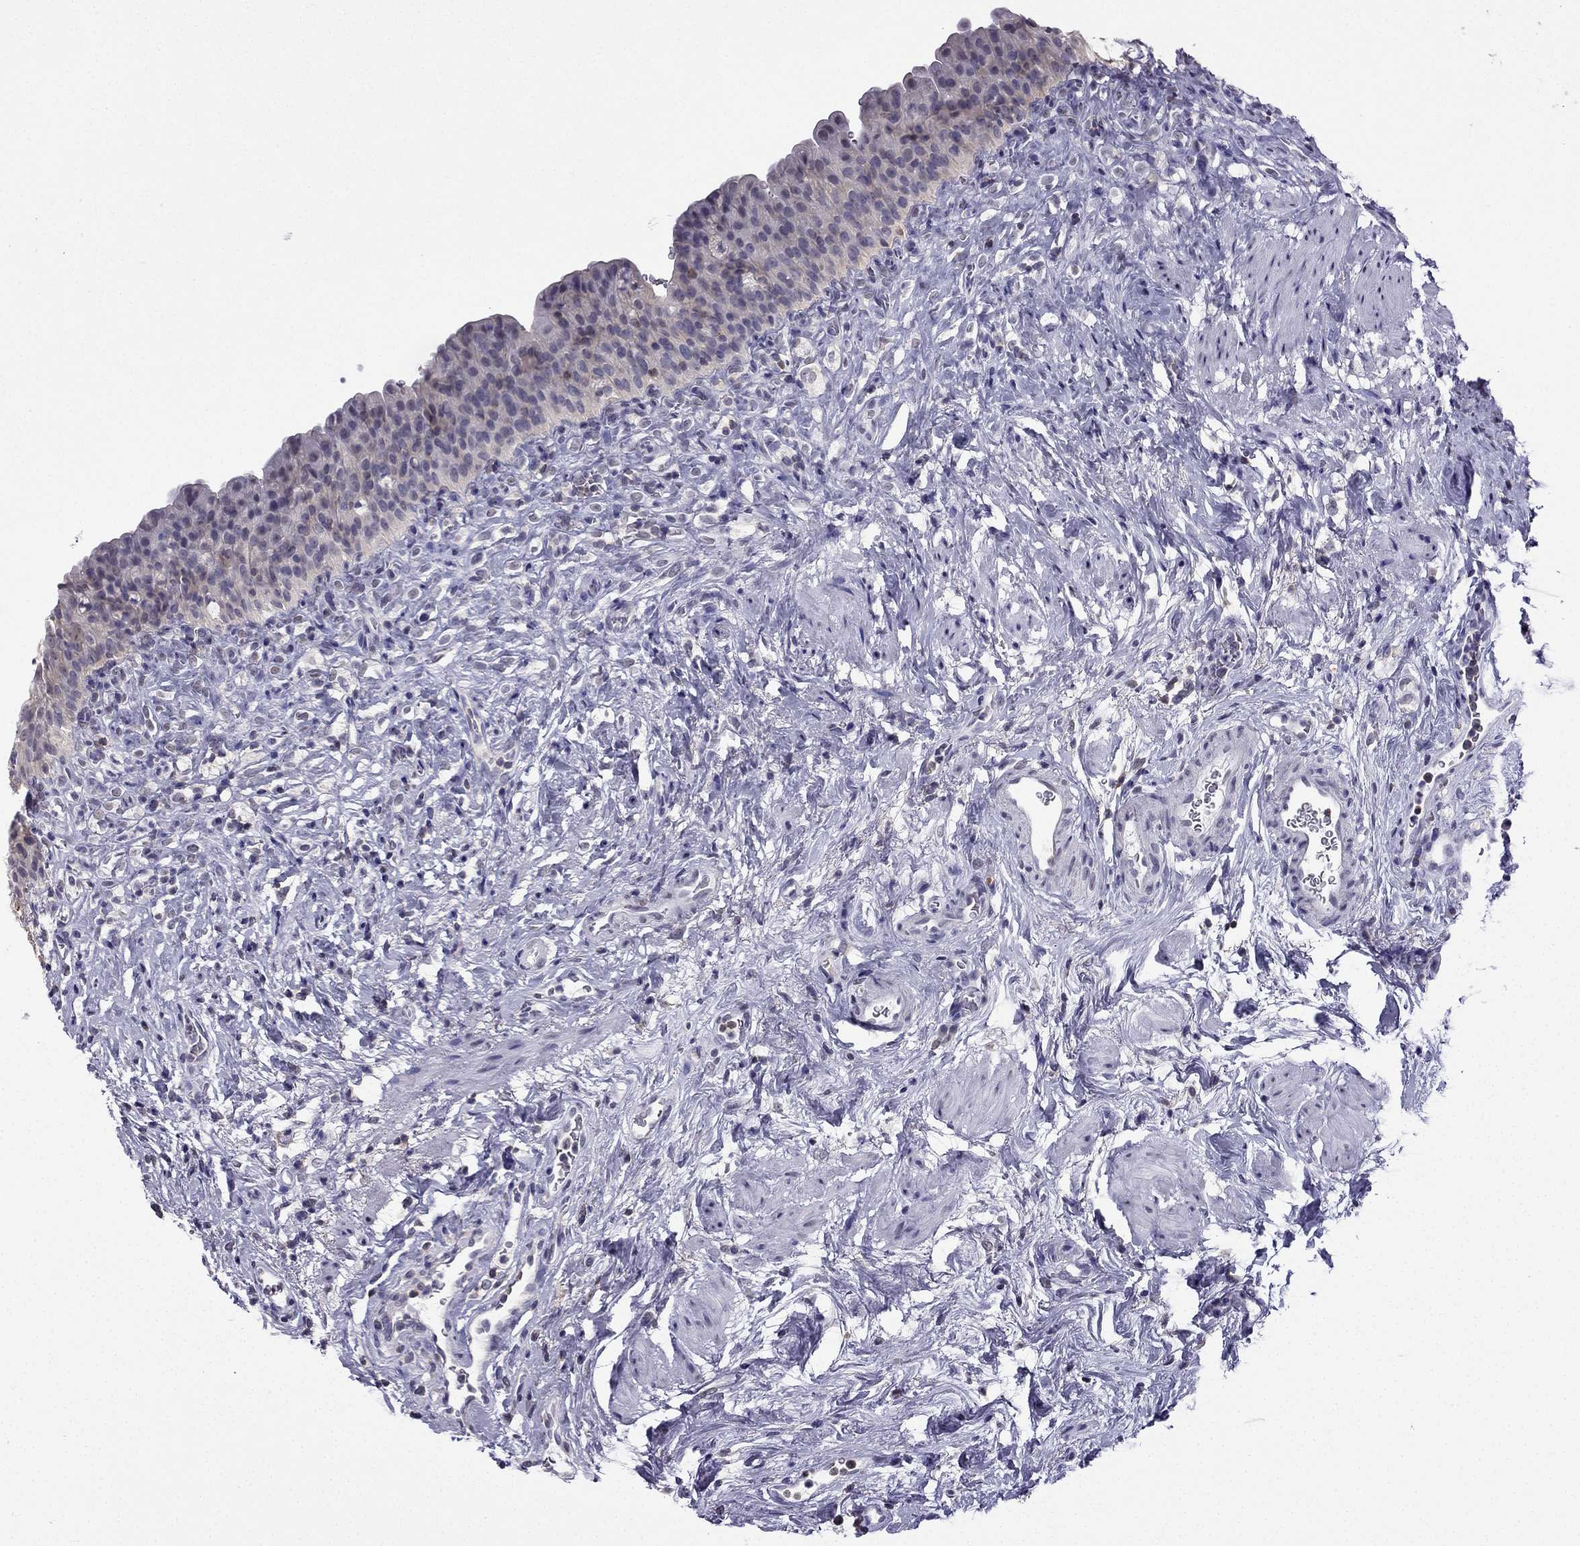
{"staining": {"intensity": "weak", "quantity": "25%-75%", "location": "cytoplasmic/membranous"}, "tissue": "urinary bladder", "cell_type": "Urothelial cells", "image_type": "normal", "snomed": [{"axis": "morphology", "description": "Normal tissue, NOS"}, {"axis": "topography", "description": "Urinary bladder"}], "caption": "Immunohistochemical staining of benign urinary bladder exhibits low levels of weak cytoplasmic/membranous staining in approximately 25%-75% of urothelial cells.", "gene": "CCK", "patient": {"sex": "male", "age": 76}}